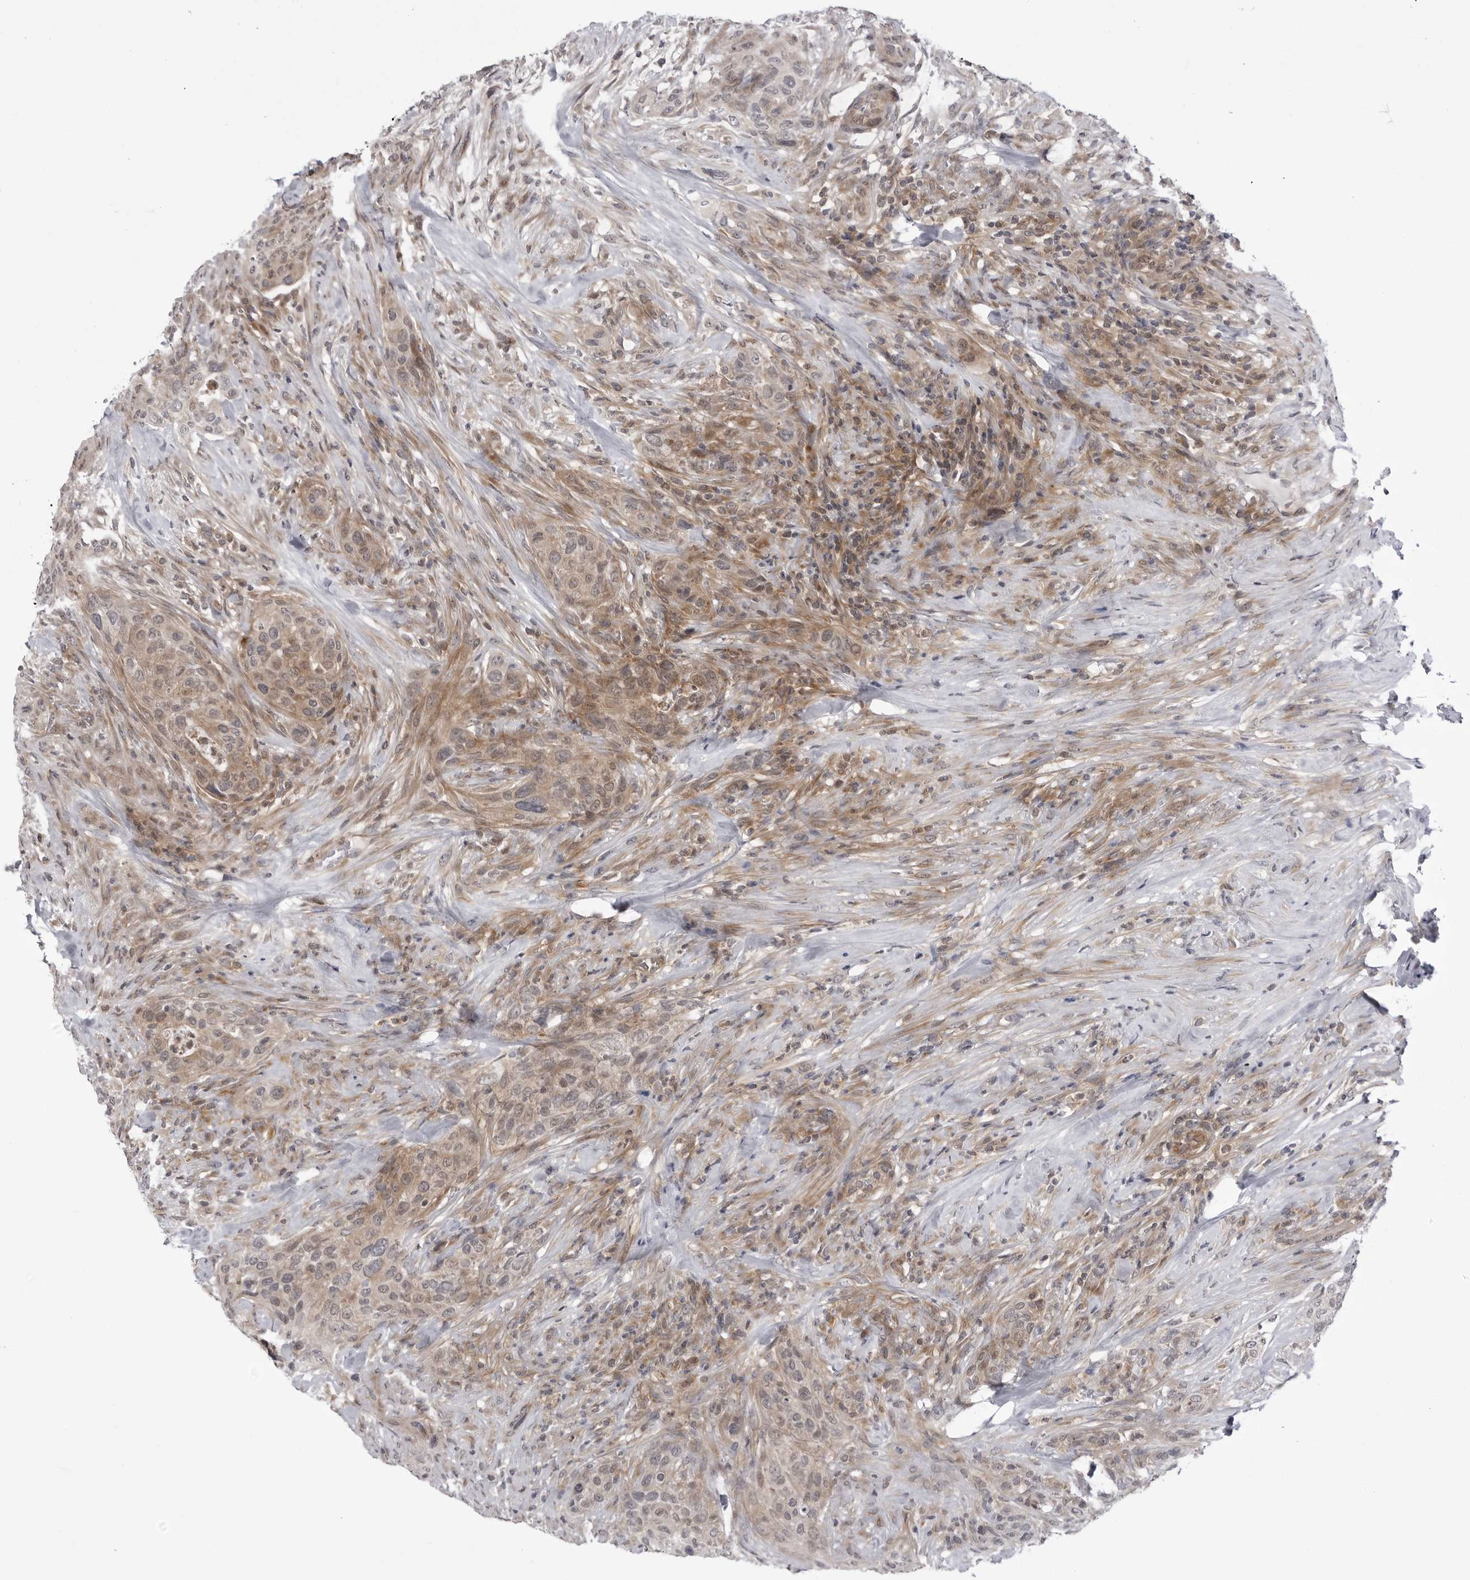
{"staining": {"intensity": "moderate", "quantity": ">75%", "location": "cytoplasmic/membranous"}, "tissue": "urothelial cancer", "cell_type": "Tumor cells", "image_type": "cancer", "snomed": [{"axis": "morphology", "description": "Urothelial carcinoma, High grade"}, {"axis": "topography", "description": "Urinary bladder"}], "caption": "Tumor cells show medium levels of moderate cytoplasmic/membranous staining in about >75% of cells in urothelial cancer.", "gene": "CCDC18", "patient": {"sex": "male", "age": 35}}